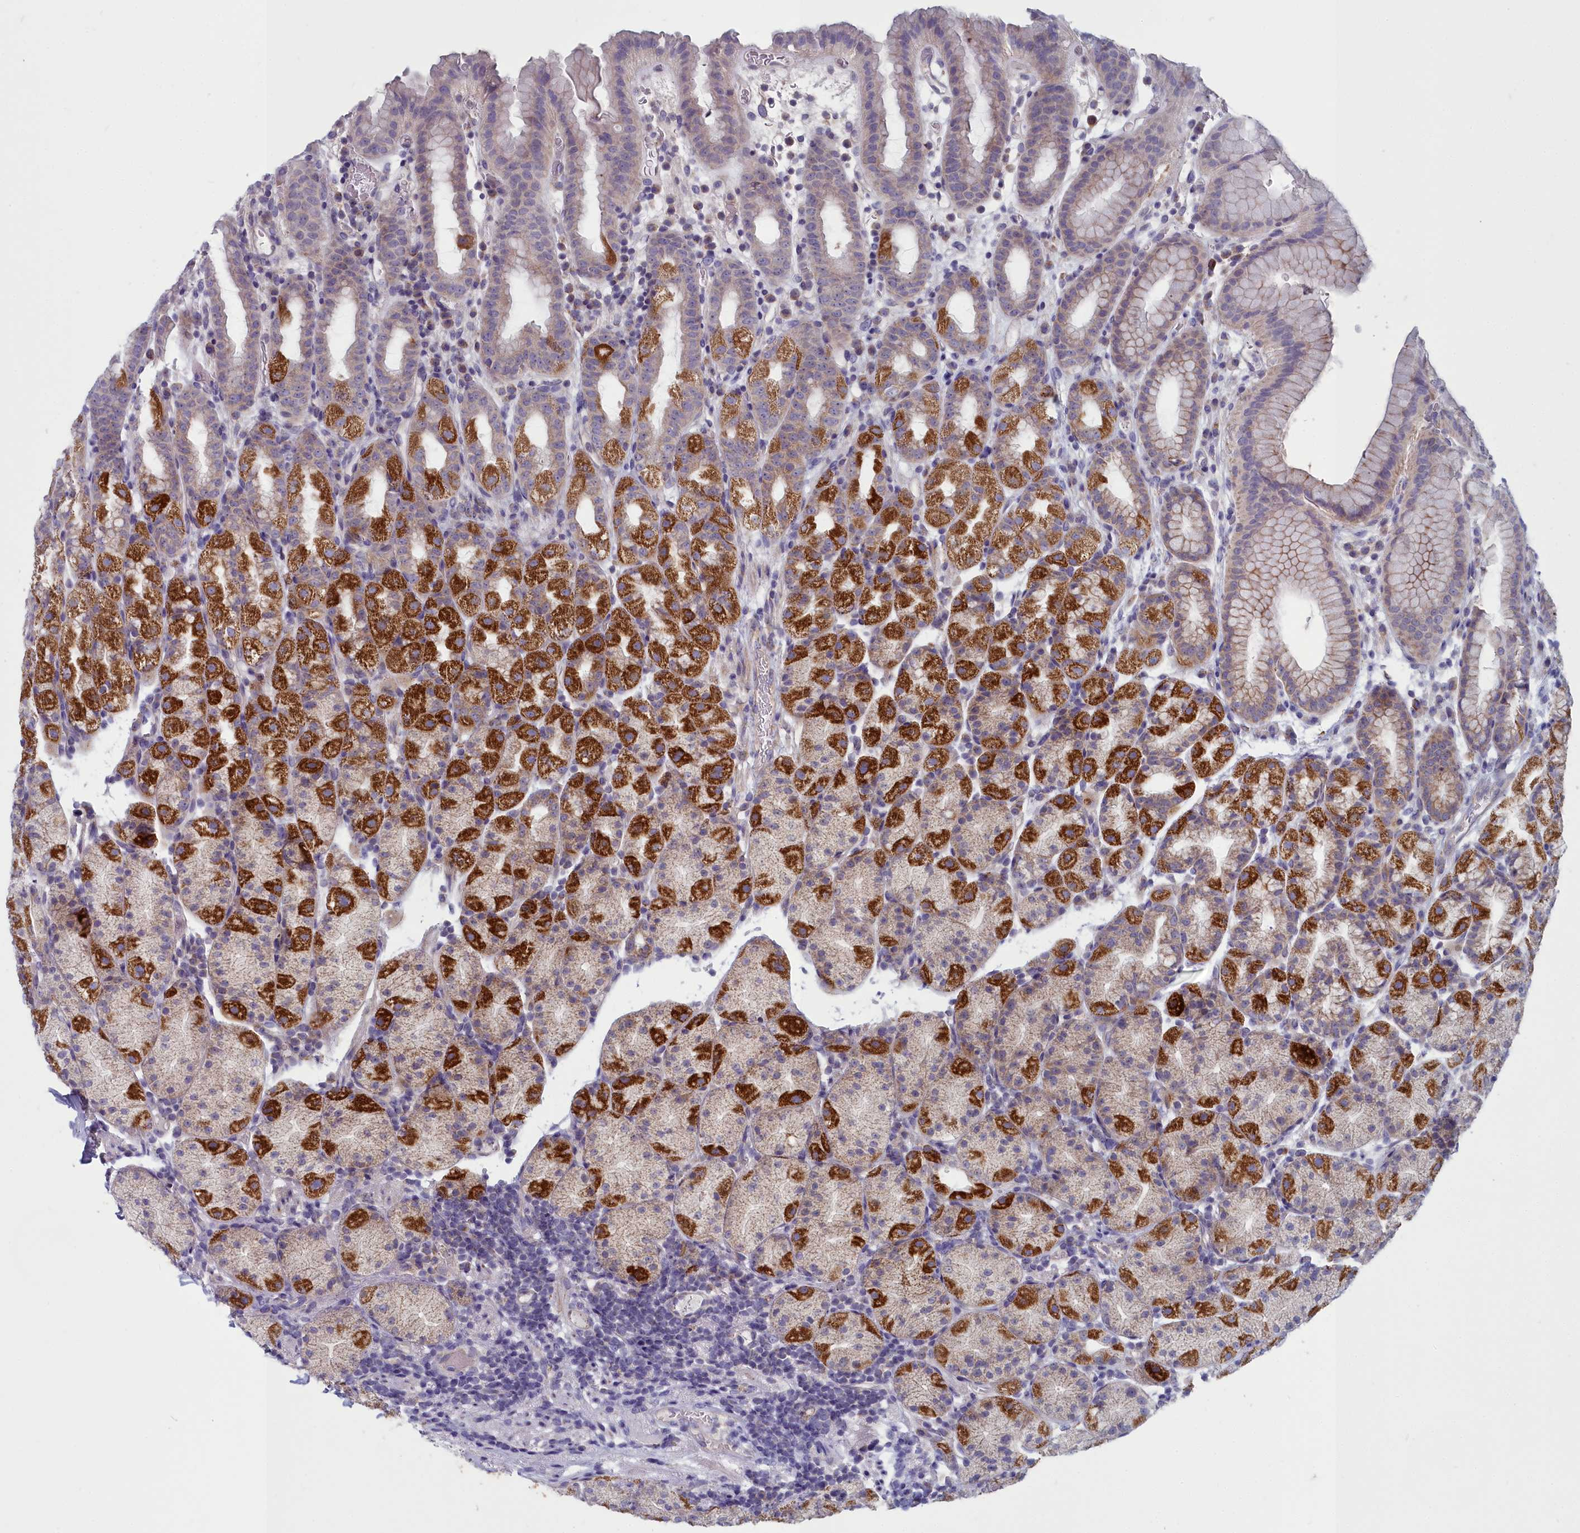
{"staining": {"intensity": "strong", "quantity": "25%-75%", "location": "cytoplasmic/membranous"}, "tissue": "stomach", "cell_type": "Glandular cells", "image_type": "normal", "snomed": [{"axis": "morphology", "description": "Normal tissue, NOS"}, {"axis": "topography", "description": "Stomach, upper"}, {"axis": "topography", "description": "Stomach, lower"}, {"axis": "topography", "description": "Small intestine"}], "caption": "A high amount of strong cytoplasmic/membranous expression is present in about 25%-75% of glandular cells in normal stomach. (DAB IHC, brown staining for protein, blue staining for nuclei).", "gene": "INSYN2A", "patient": {"sex": "male", "age": 68}}